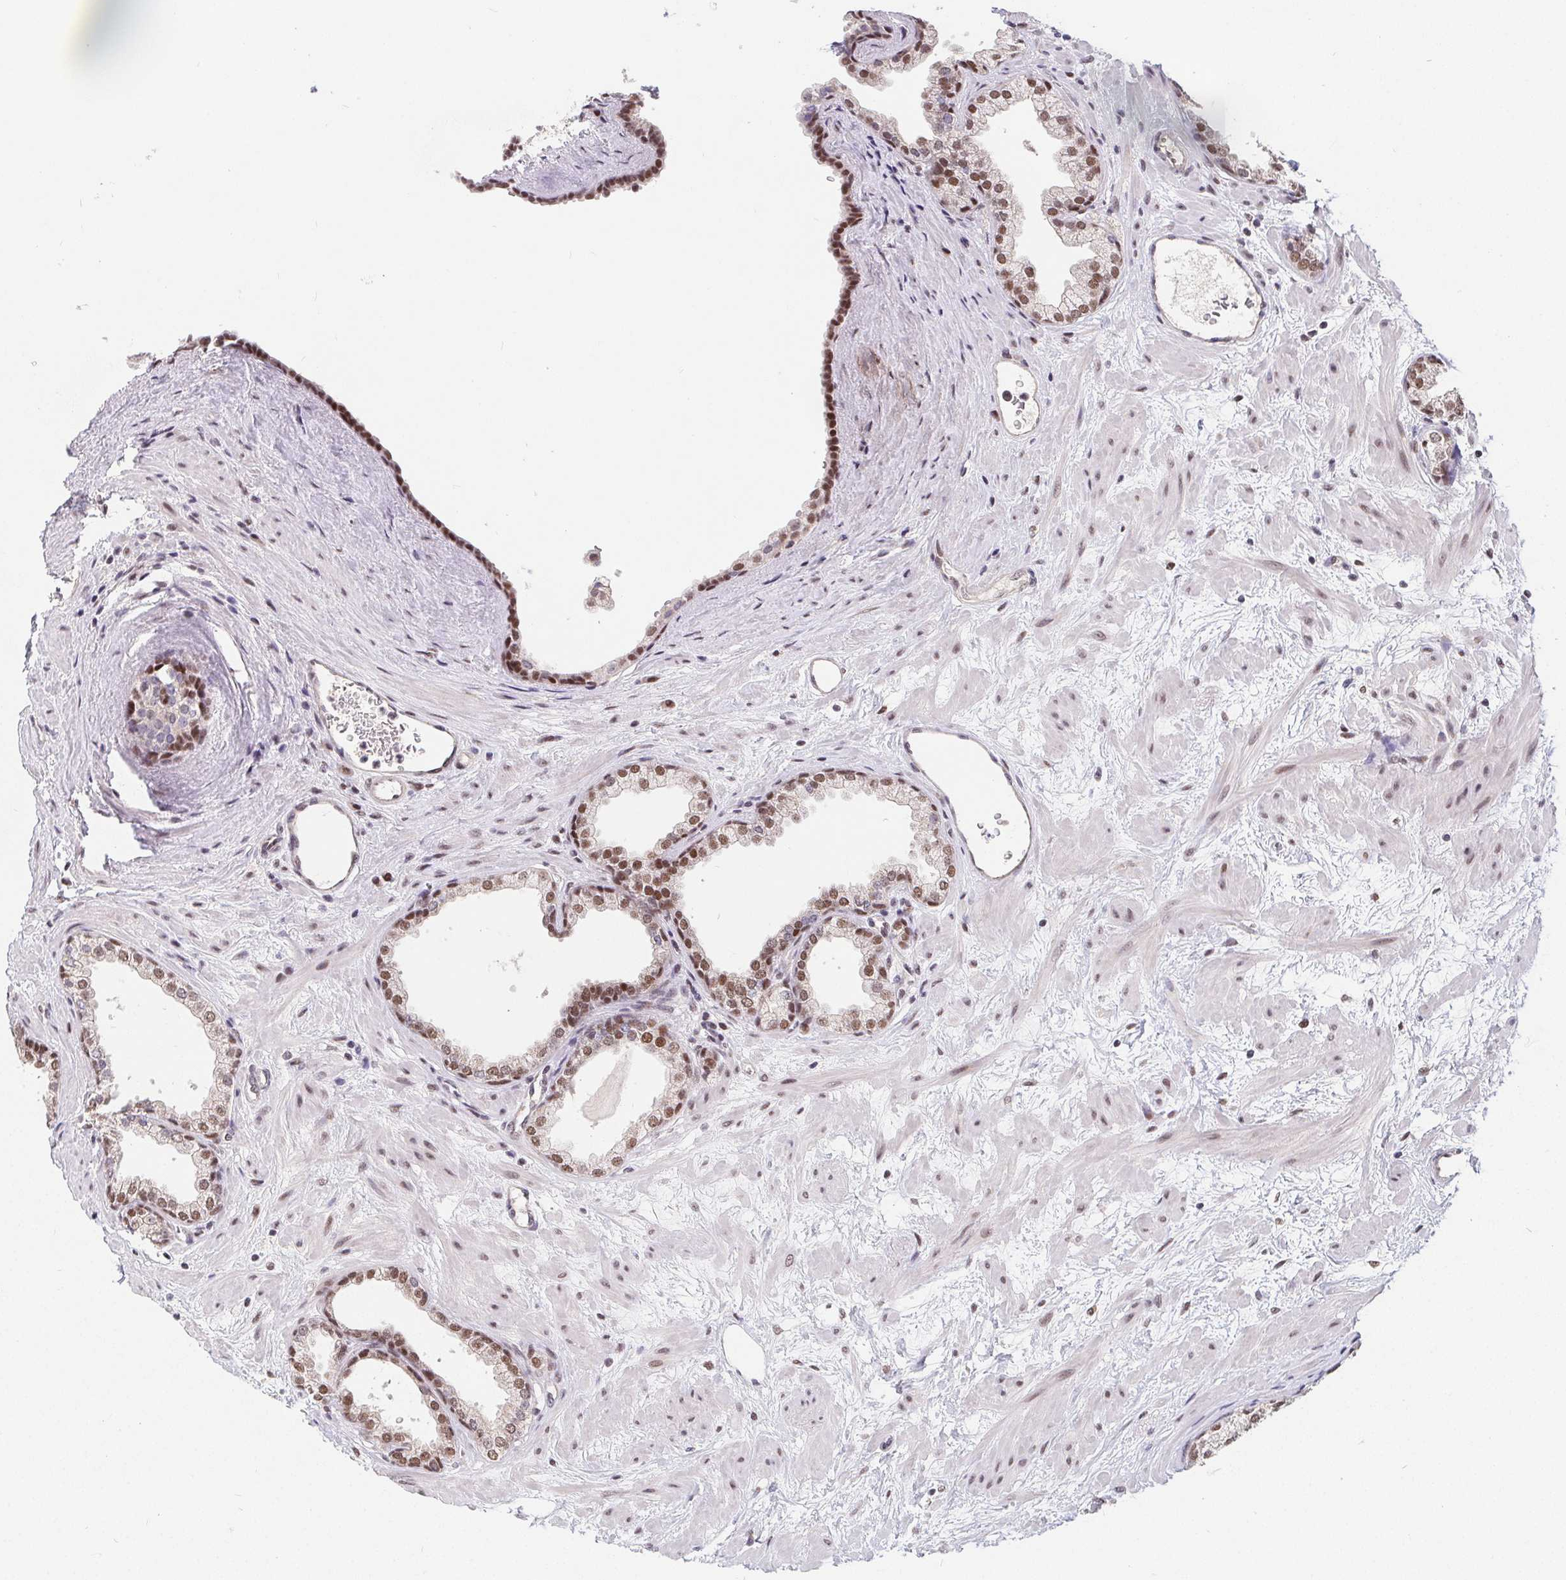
{"staining": {"intensity": "moderate", "quantity": "25%-75%", "location": "nuclear"}, "tissue": "prostate", "cell_type": "Glandular cells", "image_type": "normal", "snomed": [{"axis": "morphology", "description": "Normal tissue, NOS"}, {"axis": "topography", "description": "Prostate"}], "caption": "Immunohistochemical staining of unremarkable prostate exhibits moderate nuclear protein positivity in approximately 25%-75% of glandular cells. (DAB (3,3'-diaminobenzidine) = brown stain, brightfield microscopy at high magnification).", "gene": "POU2F1", "patient": {"sex": "male", "age": 37}}